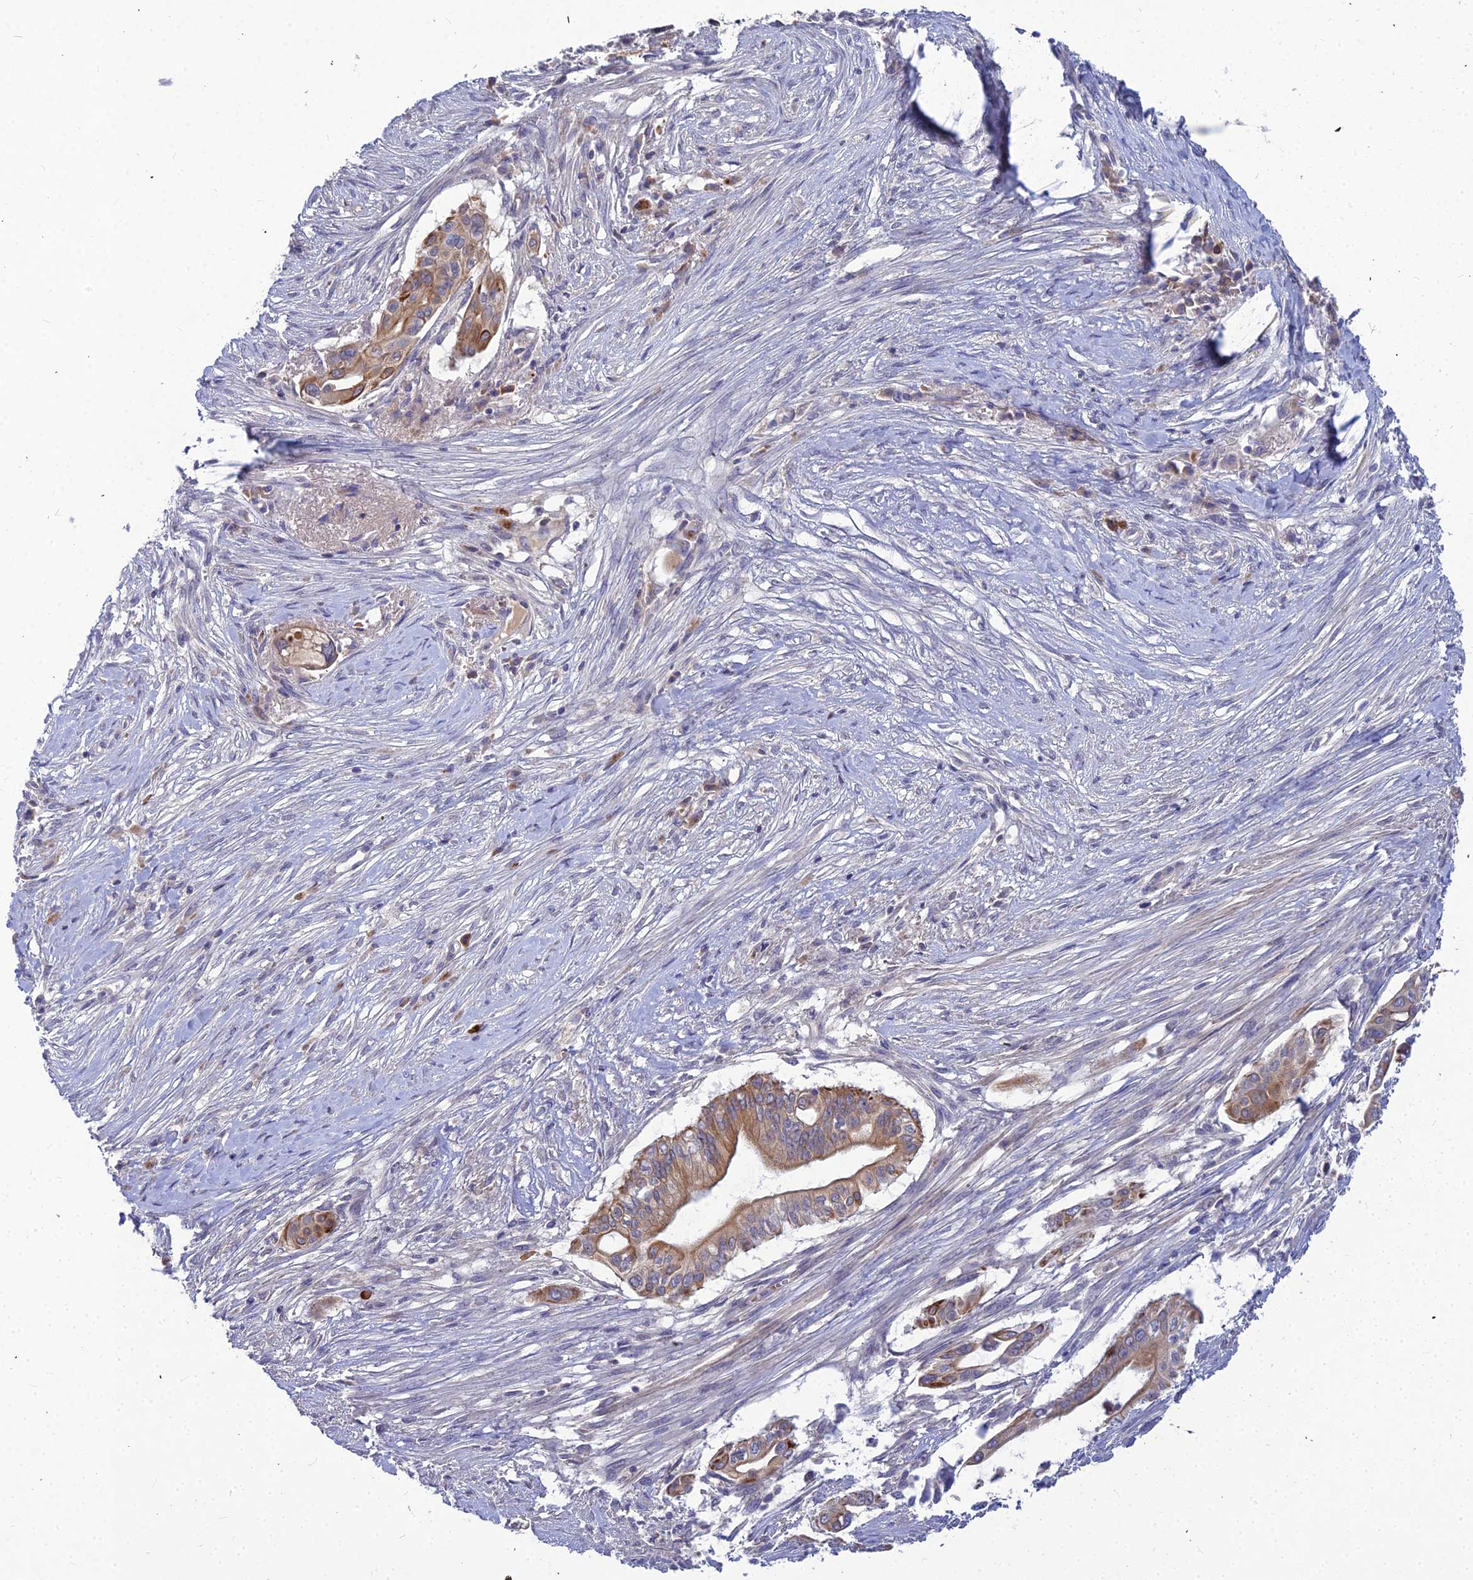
{"staining": {"intensity": "strong", "quantity": ">75%", "location": "cytoplasmic/membranous"}, "tissue": "pancreatic cancer", "cell_type": "Tumor cells", "image_type": "cancer", "snomed": [{"axis": "morphology", "description": "Adenocarcinoma, NOS"}, {"axis": "topography", "description": "Pancreas"}], "caption": "Pancreatic cancer stained with DAB immunohistochemistry (IHC) reveals high levels of strong cytoplasmic/membranous expression in approximately >75% of tumor cells.", "gene": "DMRTA1", "patient": {"sex": "male", "age": 68}}